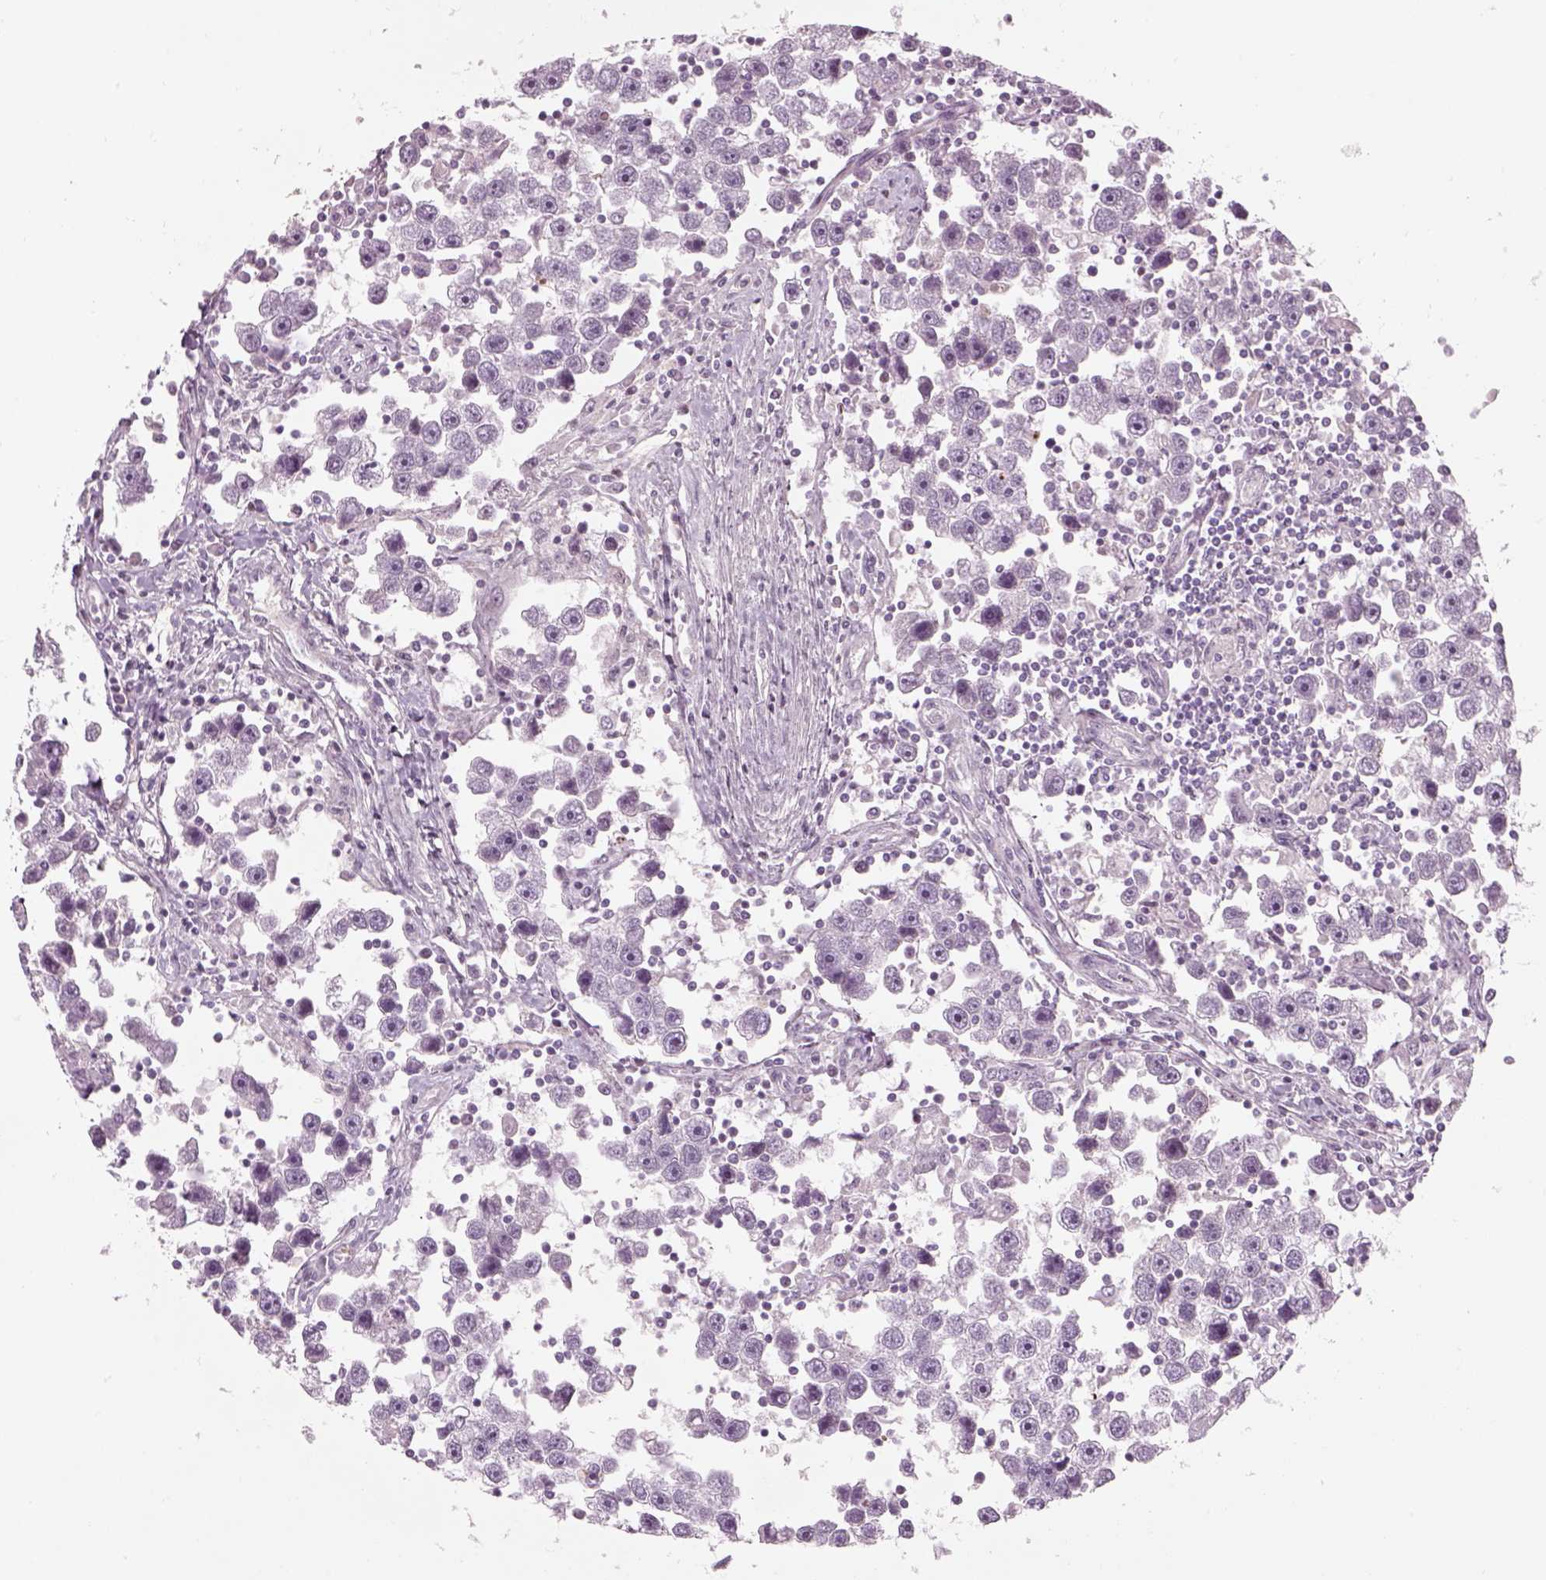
{"staining": {"intensity": "negative", "quantity": "none", "location": "none"}, "tissue": "testis cancer", "cell_type": "Tumor cells", "image_type": "cancer", "snomed": [{"axis": "morphology", "description": "Seminoma, NOS"}, {"axis": "topography", "description": "Testis"}], "caption": "Immunohistochemistry (IHC) image of neoplastic tissue: testis cancer stained with DAB reveals no significant protein positivity in tumor cells.", "gene": "PABPC1L2B", "patient": {"sex": "male", "age": 30}}